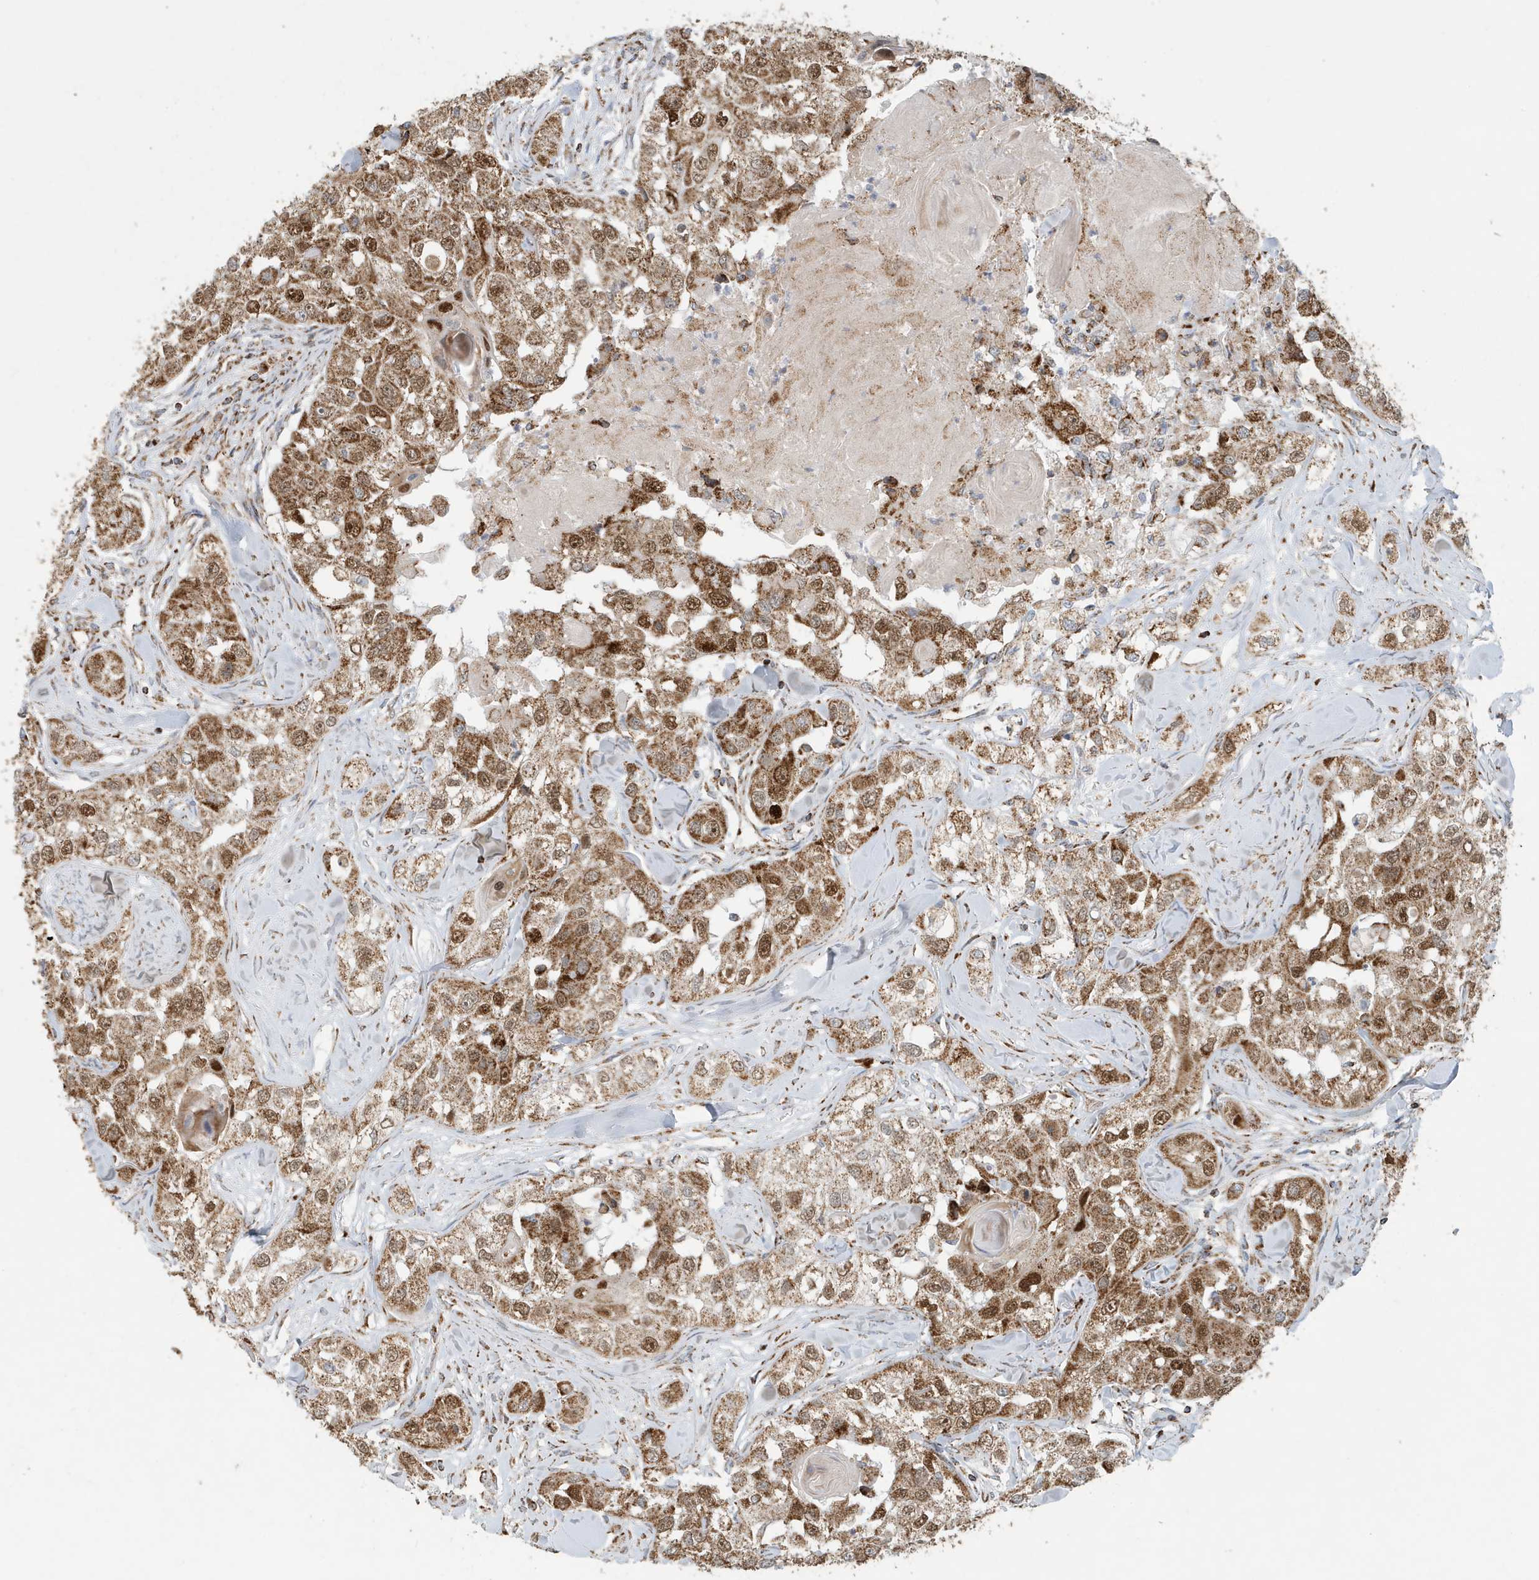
{"staining": {"intensity": "moderate", "quantity": ">75%", "location": "cytoplasmic/membranous,nuclear"}, "tissue": "head and neck cancer", "cell_type": "Tumor cells", "image_type": "cancer", "snomed": [{"axis": "morphology", "description": "Normal tissue, NOS"}, {"axis": "morphology", "description": "Squamous cell carcinoma, NOS"}, {"axis": "topography", "description": "Skeletal muscle"}, {"axis": "topography", "description": "Head-Neck"}], "caption": "Head and neck squamous cell carcinoma stained with DAB immunohistochemistry displays medium levels of moderate cytoplasmic/membranous and nuclear positivity in about >75% of tumor cells.", "gene": "MAN1A1", "patient": {"sex": "male", "age": 51}}